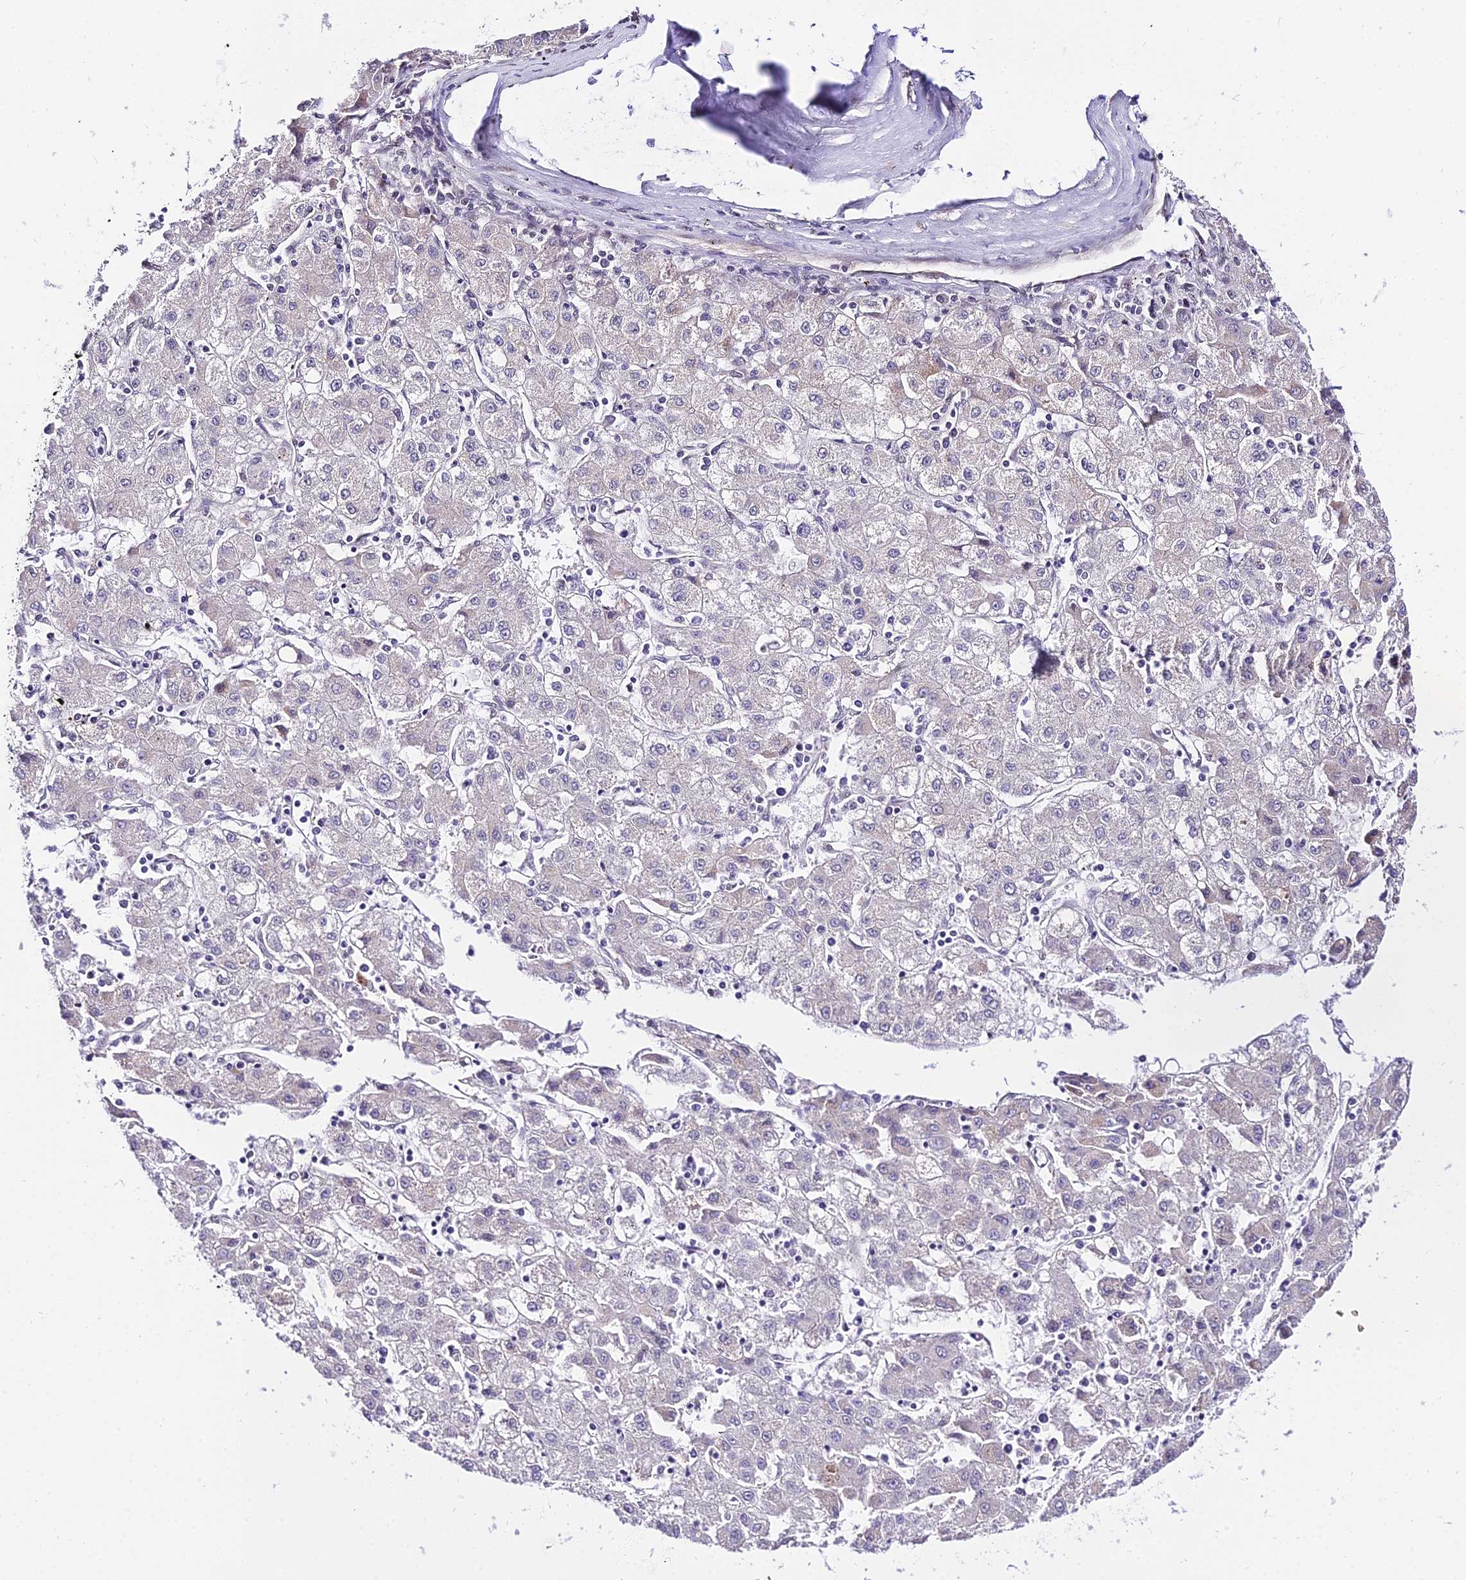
{"staining": {"intensity": "negative", "quantity": "none", "location": "none"}, "tissue": "liver cancer", "cell_type": "Tumor cells", "image_type": "cancer", "snomed": [{"axis": "morphology", "description": "Carcinoma, Hepatocellular, NOS"}, {"axis": "topography", "description": "Liver"}], "caption": "Immunohistochemical staining of liver cancer (hepatocellular carcinoma) displays no significant expression in tumor cells.", "gene": "POLR2I", "patient": {"sex": "male", "age": 72}}